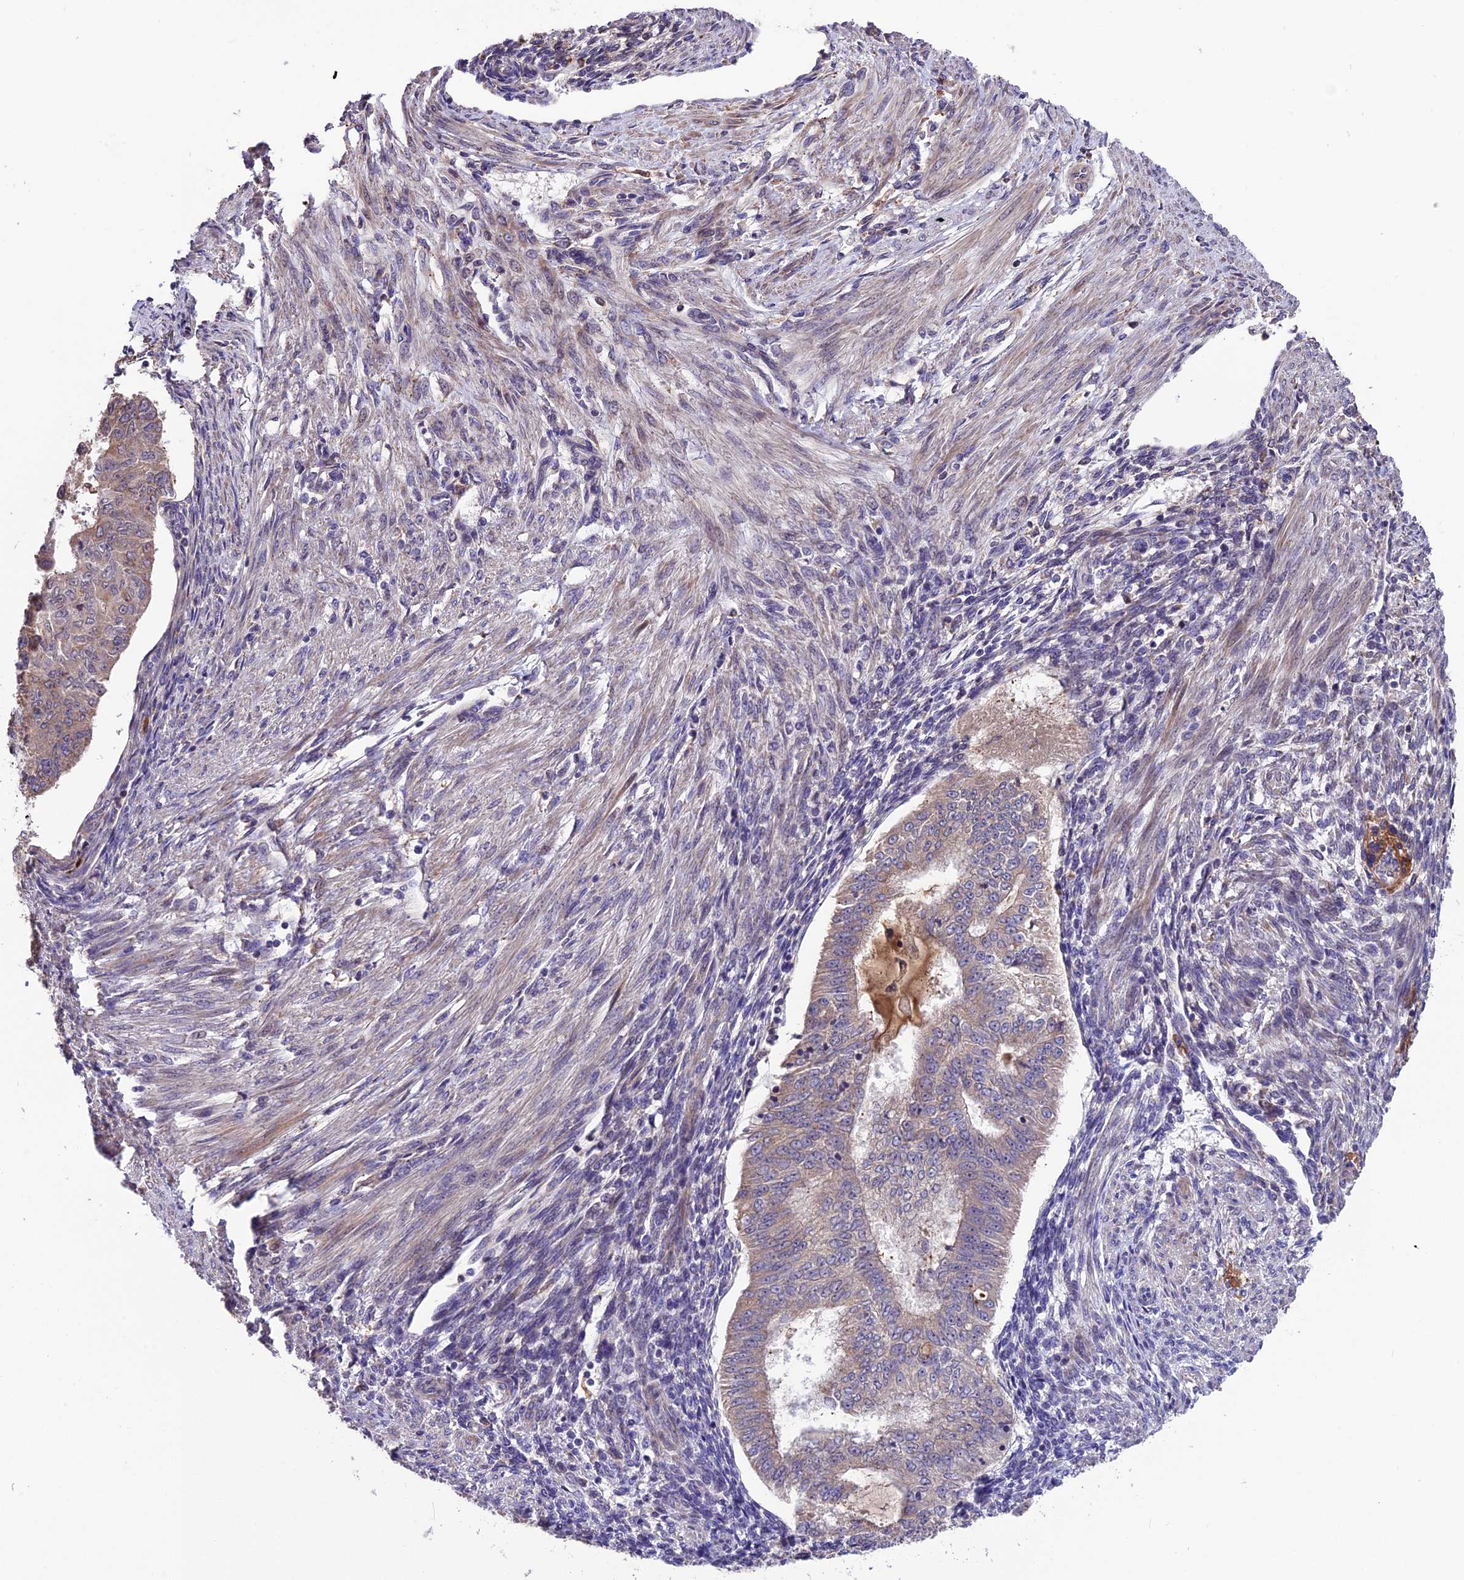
{"staining": {"intensity": "weak", "quantity": "<25%", "location": "cytoplasmic/membranous"}, "tissue": "endometrial cancer", "cell_type": "Tumor cells", "image_type": "cancer", "snomed": [{"axis": "morphology", "description": "Adenocarcinoma, NOS"}, {"axis": "topography", "description": "Endometrium"}], "caption": "Tumor cells are negative for brown protein staining in endometrial cancer (adenocarcinoma).", "gene": "ABCC10", "patient": {"sex": "female", "age": 32}}